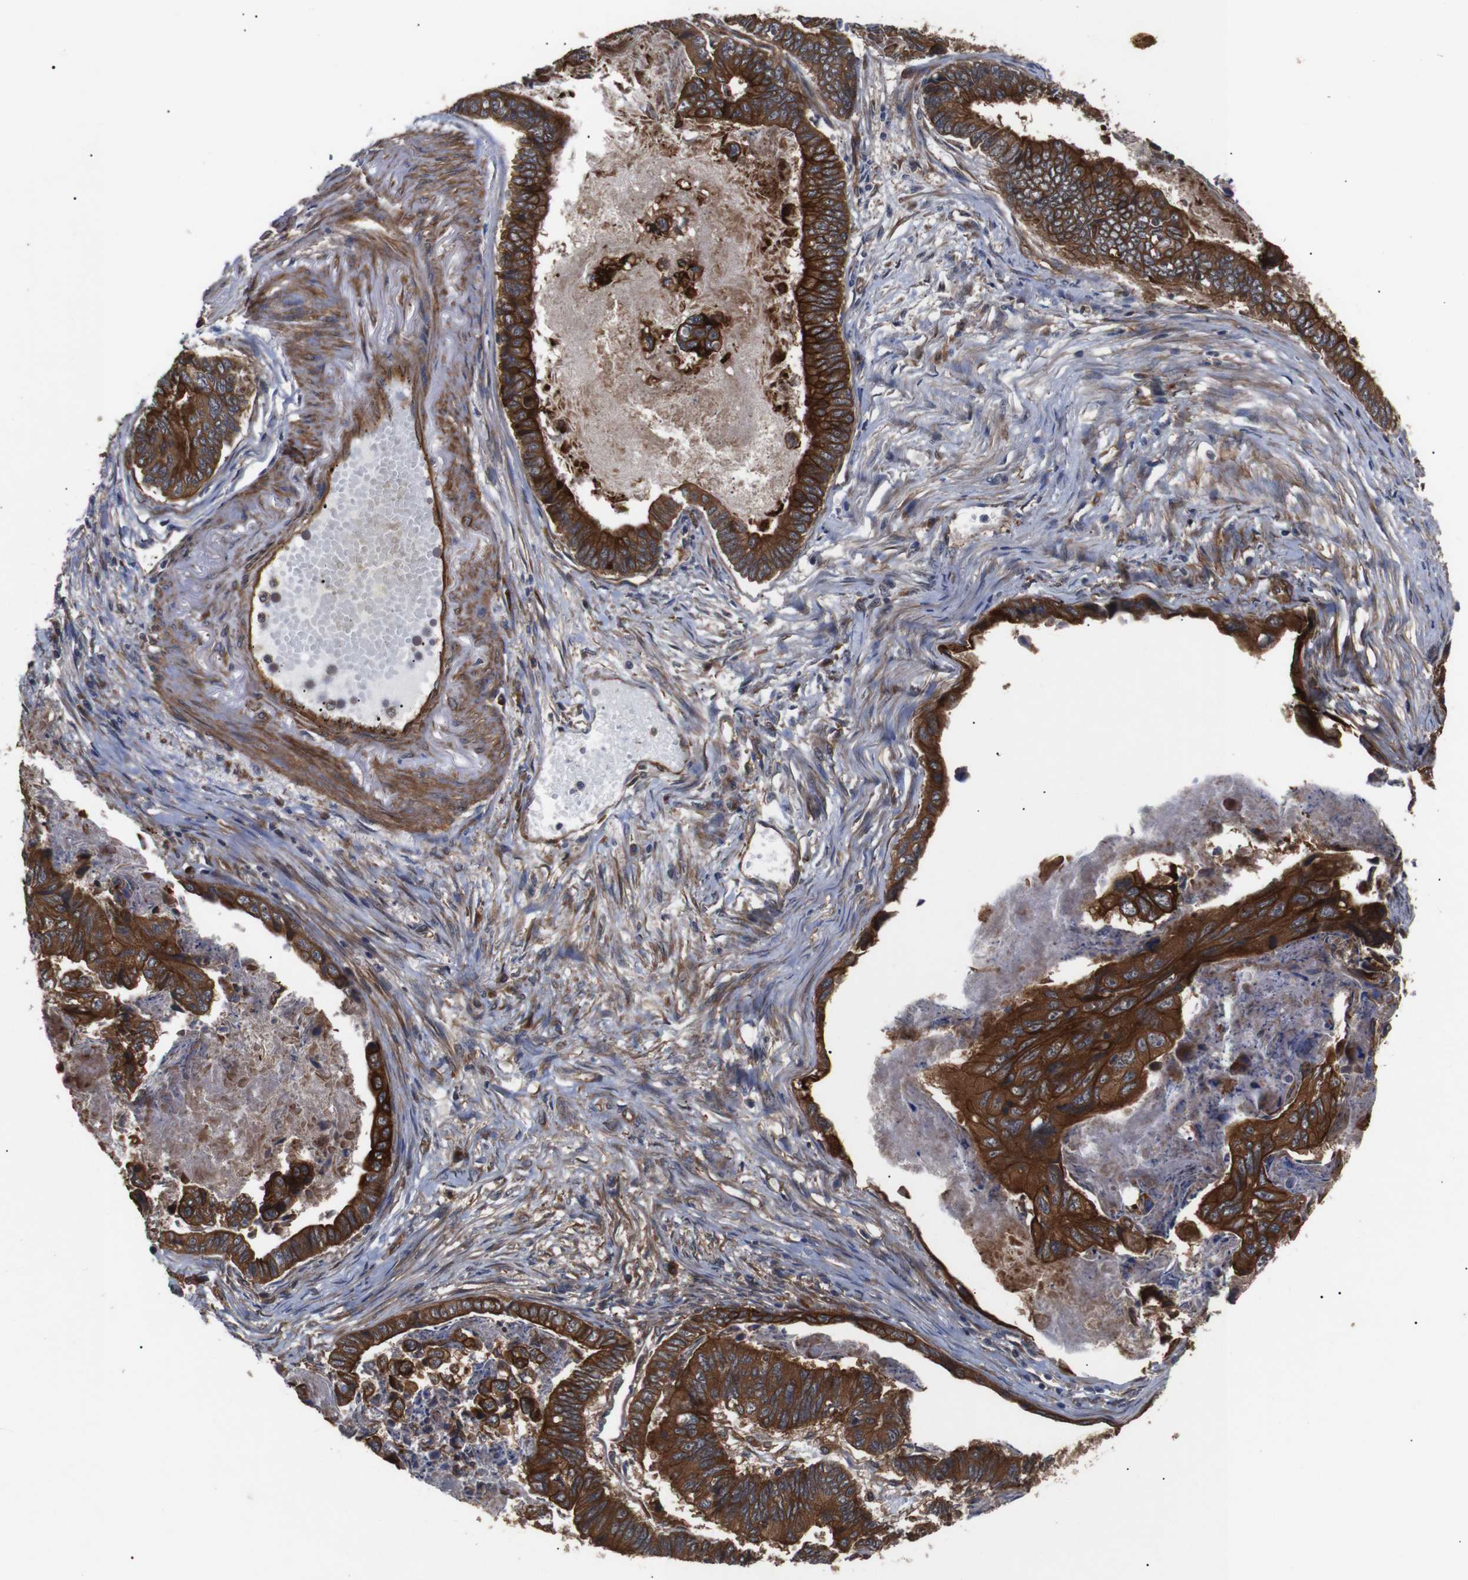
{"staining": {"intensity": "strong", "quantity": ">75%", "location": "cytoplasmic/membranous"}, "tissue": "stomach cancer", "cell_type": "Tumor cells", "image_type": "cancer", "snomed": [{"axis": "morphology", "description": "Adenocarcinoma, NOS"}, {"axis": "topography", "description": "Stomach, lower"}], "caption": "Human adenocarcinoma (stomach) stained with a brown dye displays strong cytoplasmic/membranous positive staining in about >75% of tumor cells.", "gene": "PAWR", "patient": {"sex": "male", "age": 77}}